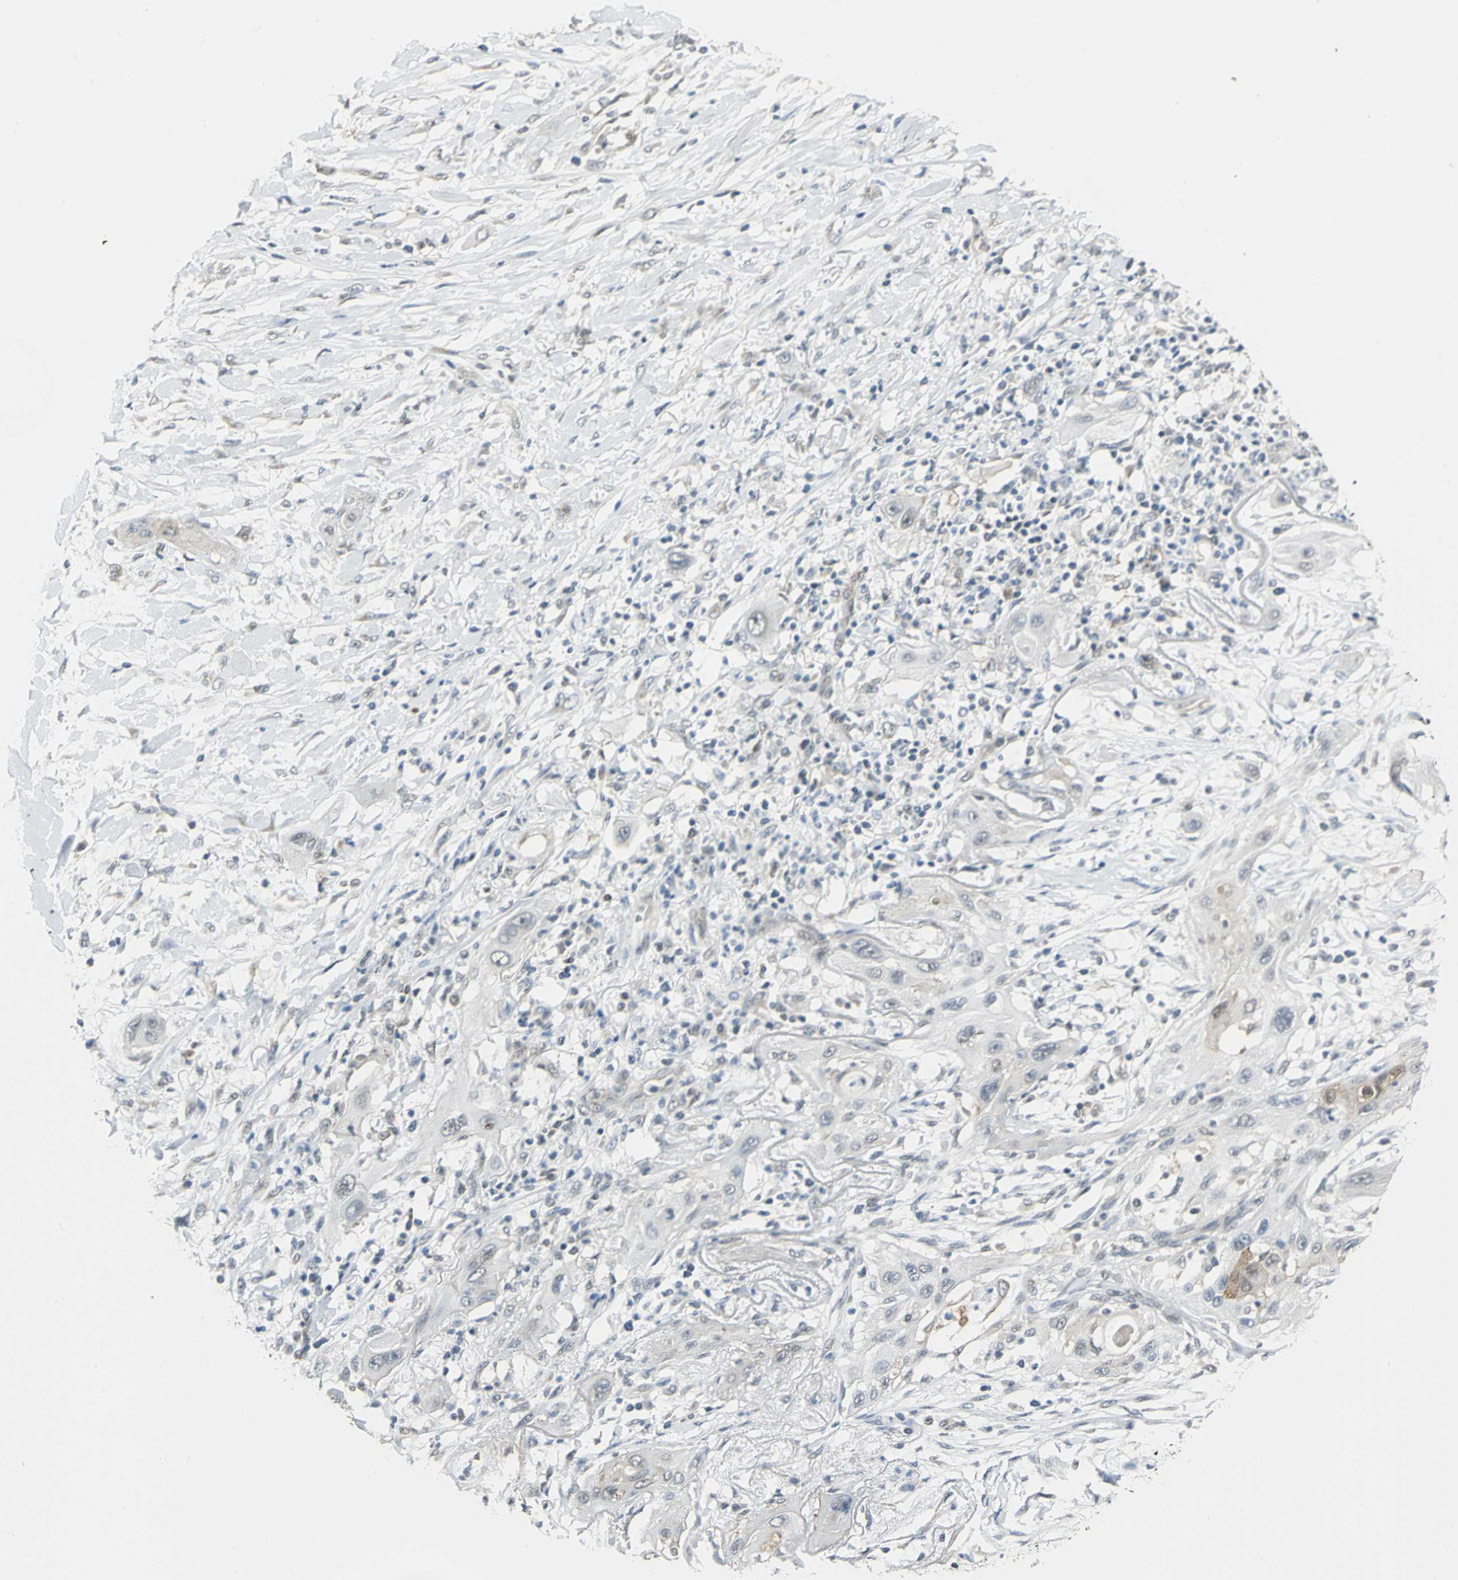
{"staining": {"intensity": "negative", "quantity": "none", "location": "none"}, "tissue": "lung cancer", "cell_type": "Tumor cells", "image_type": "cancer", "snomed": [{"axis": "morphology", "description": "Squamous cell carcinoma, NOS"}, {"axis": "topography", "description": "Lung"}], "caption": "The photomicrograph demonstrates no significant positivity in tumor cells of lung cancer.", "gene": "DDX5", "patient": {"sex": "female", "age": 47}}